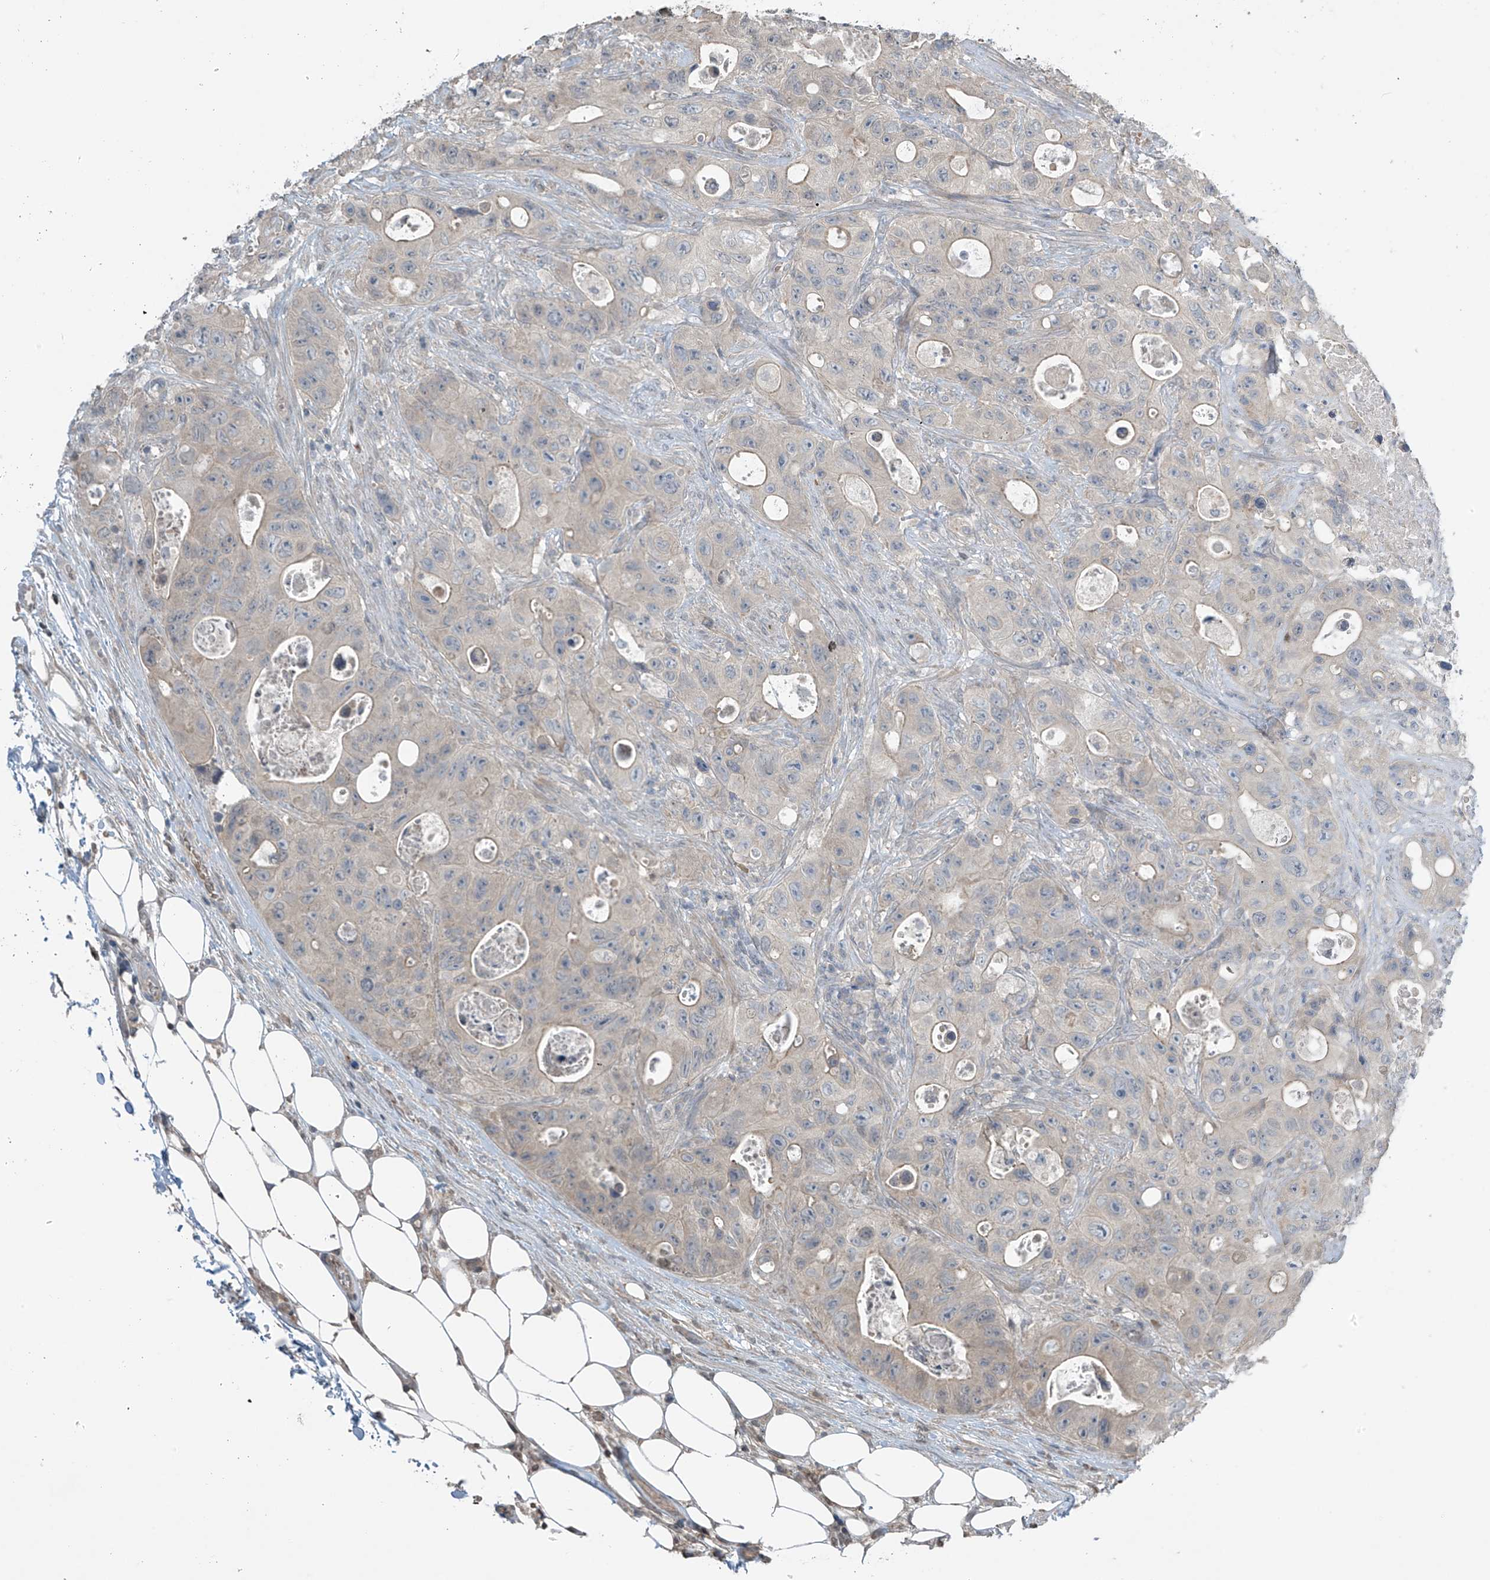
{"staining": {"intensity": "negative", "quantity": "none", "location": "none"}, "tissue": "colorectal cancer", "cell_type": "Tumor cells", "image_type": "cancer", "snomed": [{"axis": "morphology", "description": "Adenocarcinoma, NOS"}, {"axis": "topography", "description": "Colon"}], "caption": "Image shows no protein staining in tumor cells of adenocarcinoma (colorectal) tissue.", "gene": "HOXA11", "patient": {"sex": "female", "age": 46}}